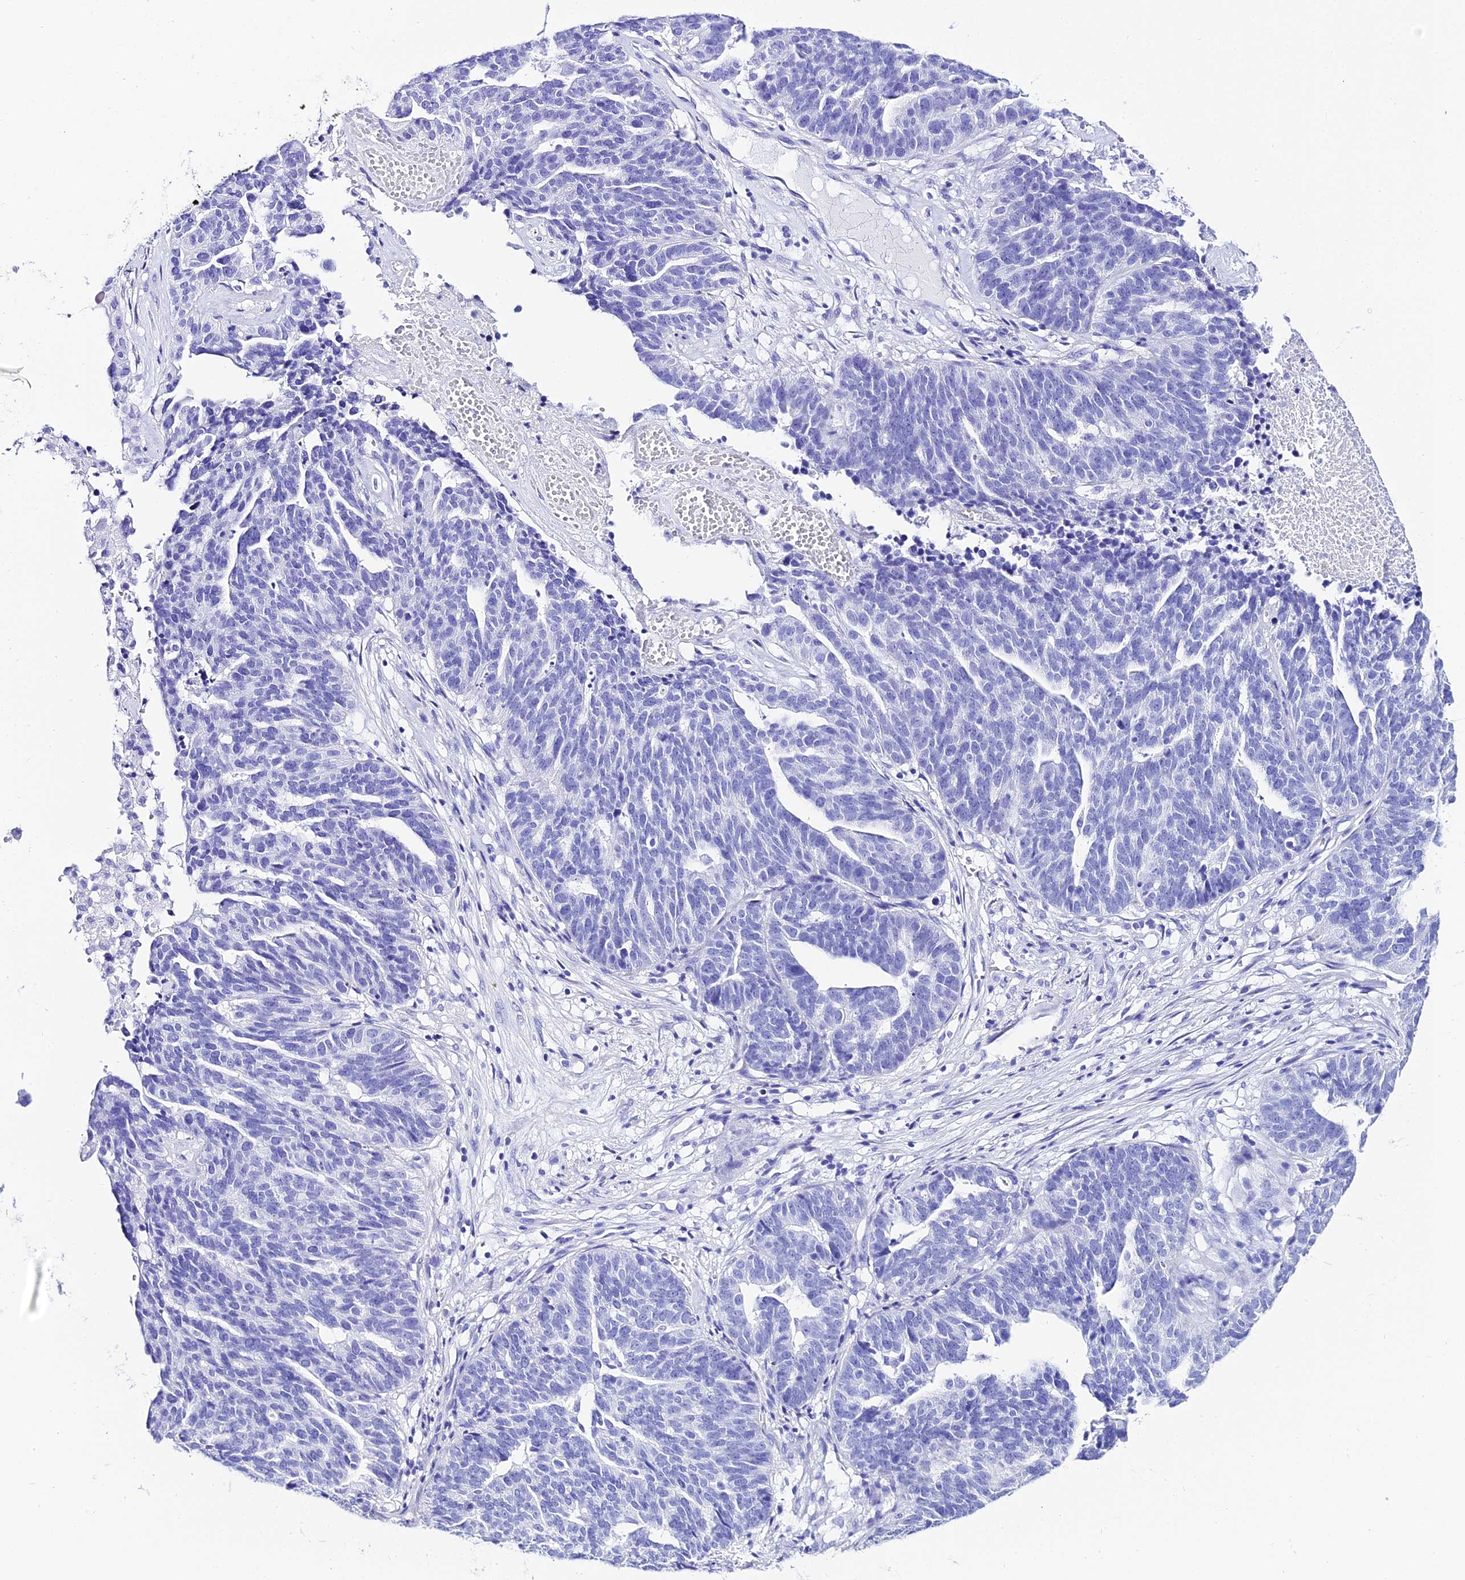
{"staining": {"intensity": "negative", "quantity": "none", "location": "none"}, "tissue": "ovarian cancer", "cell_type": "Tumor cells", "image_type": "cancer", "snomed": [{"axis": "morphology", "description": "Cystadenocarcinoma, serous, NOS"}, {"axis": "topography", "description": "Ovary"}], "caption": "This is an immunohistochemistry (IHC) histopathology image of human ovarian serous cystadenocarcinoma. There is no expression in tumor cells.", "gene": "TRMT44", "patient": {"sex": "female", "age": 59}}